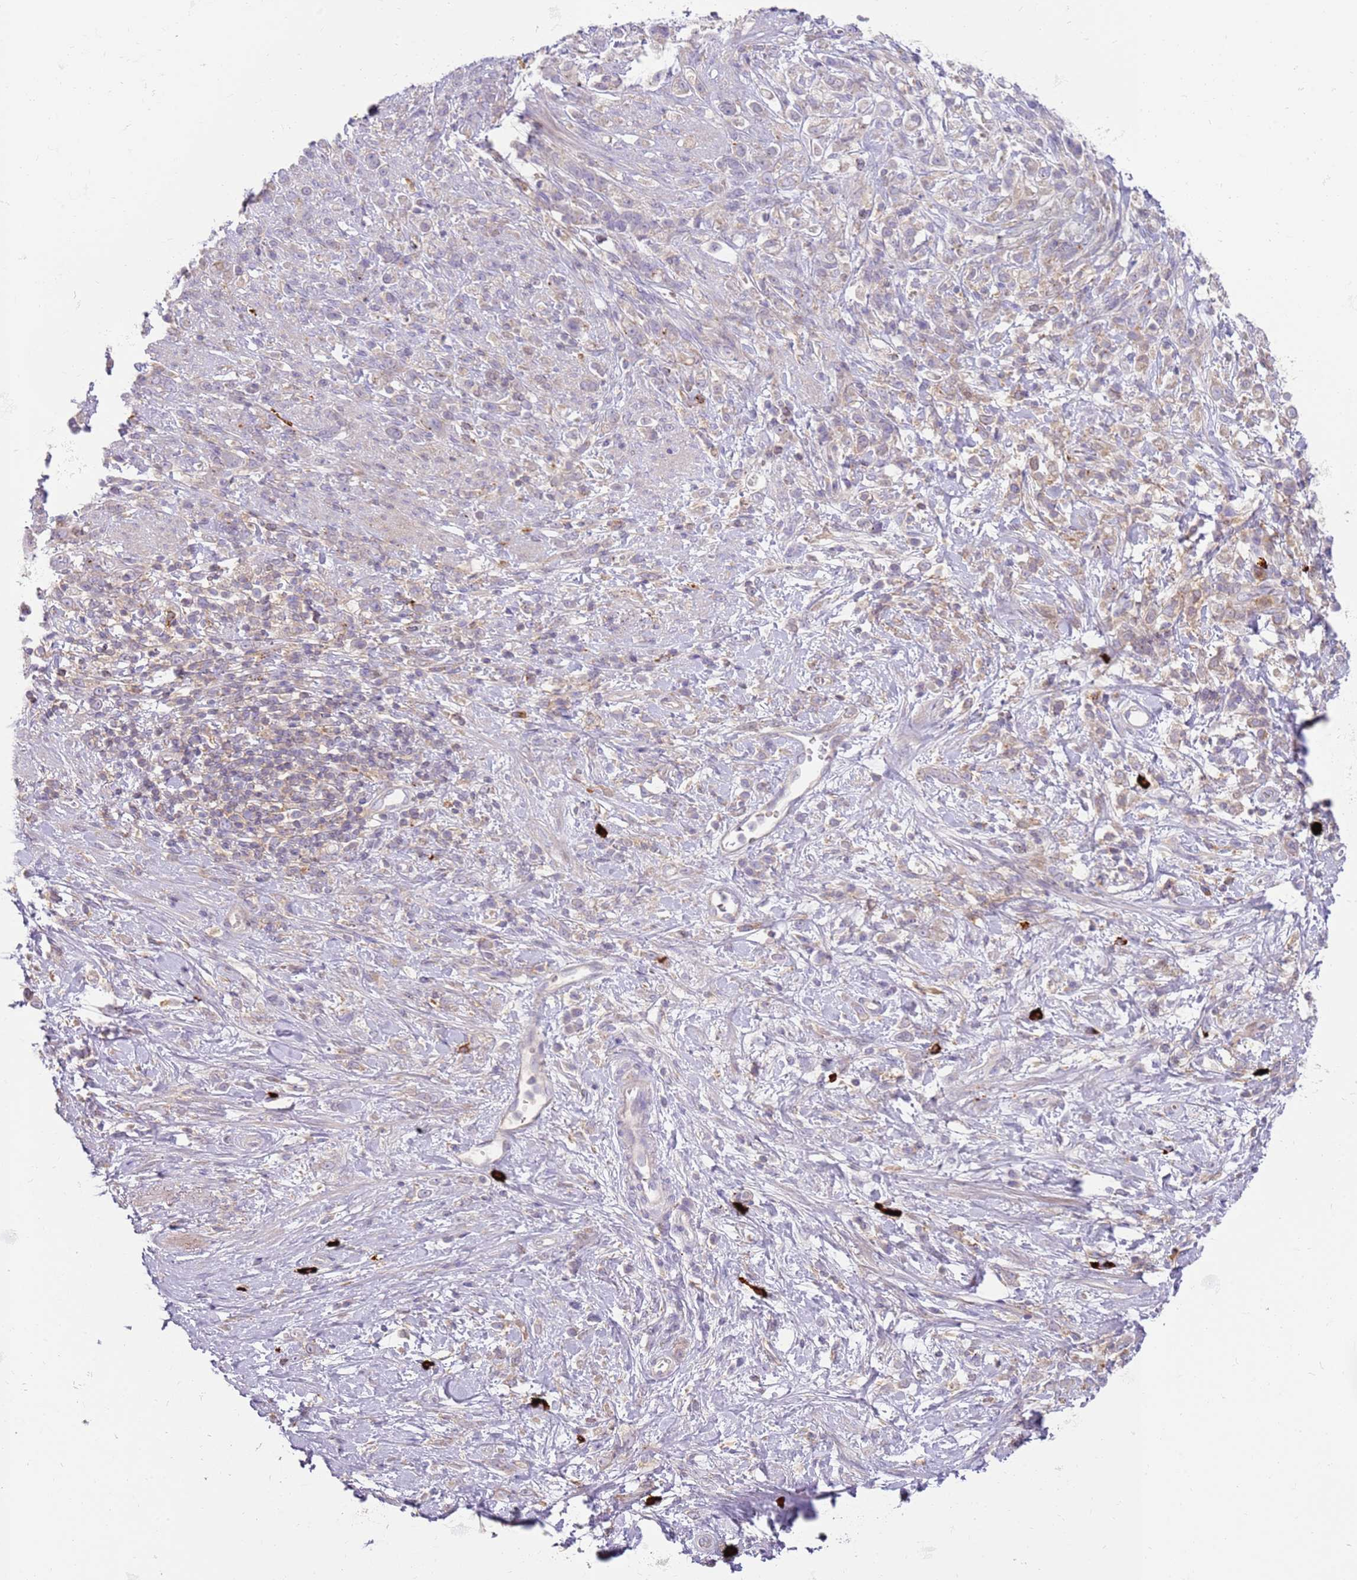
{"staining": {"intensity": "weak", "quantity": "25%-75%", "location": "cytoplasmic/membranous"}, "tissue": "stomach cancer", "cell_type": "Tumor cells", "image_type": "cancer", "snomed": [{"axis": "morphology", "description": "Adenocarcinoma, NOS"}, {"axis": "topography", "description": "Stomach"}], "caption": "Immunohistochemical staining of stomach adenocarcinoma exhibits low levels of weak cytoplasmic/membranous positivity in approximately 25%-75% of tumor cells. (Brightfield microscopy of DAB IHC at high magnification).", "gene": "FPR1", "patient": {"sex": "female", "age": 60}}